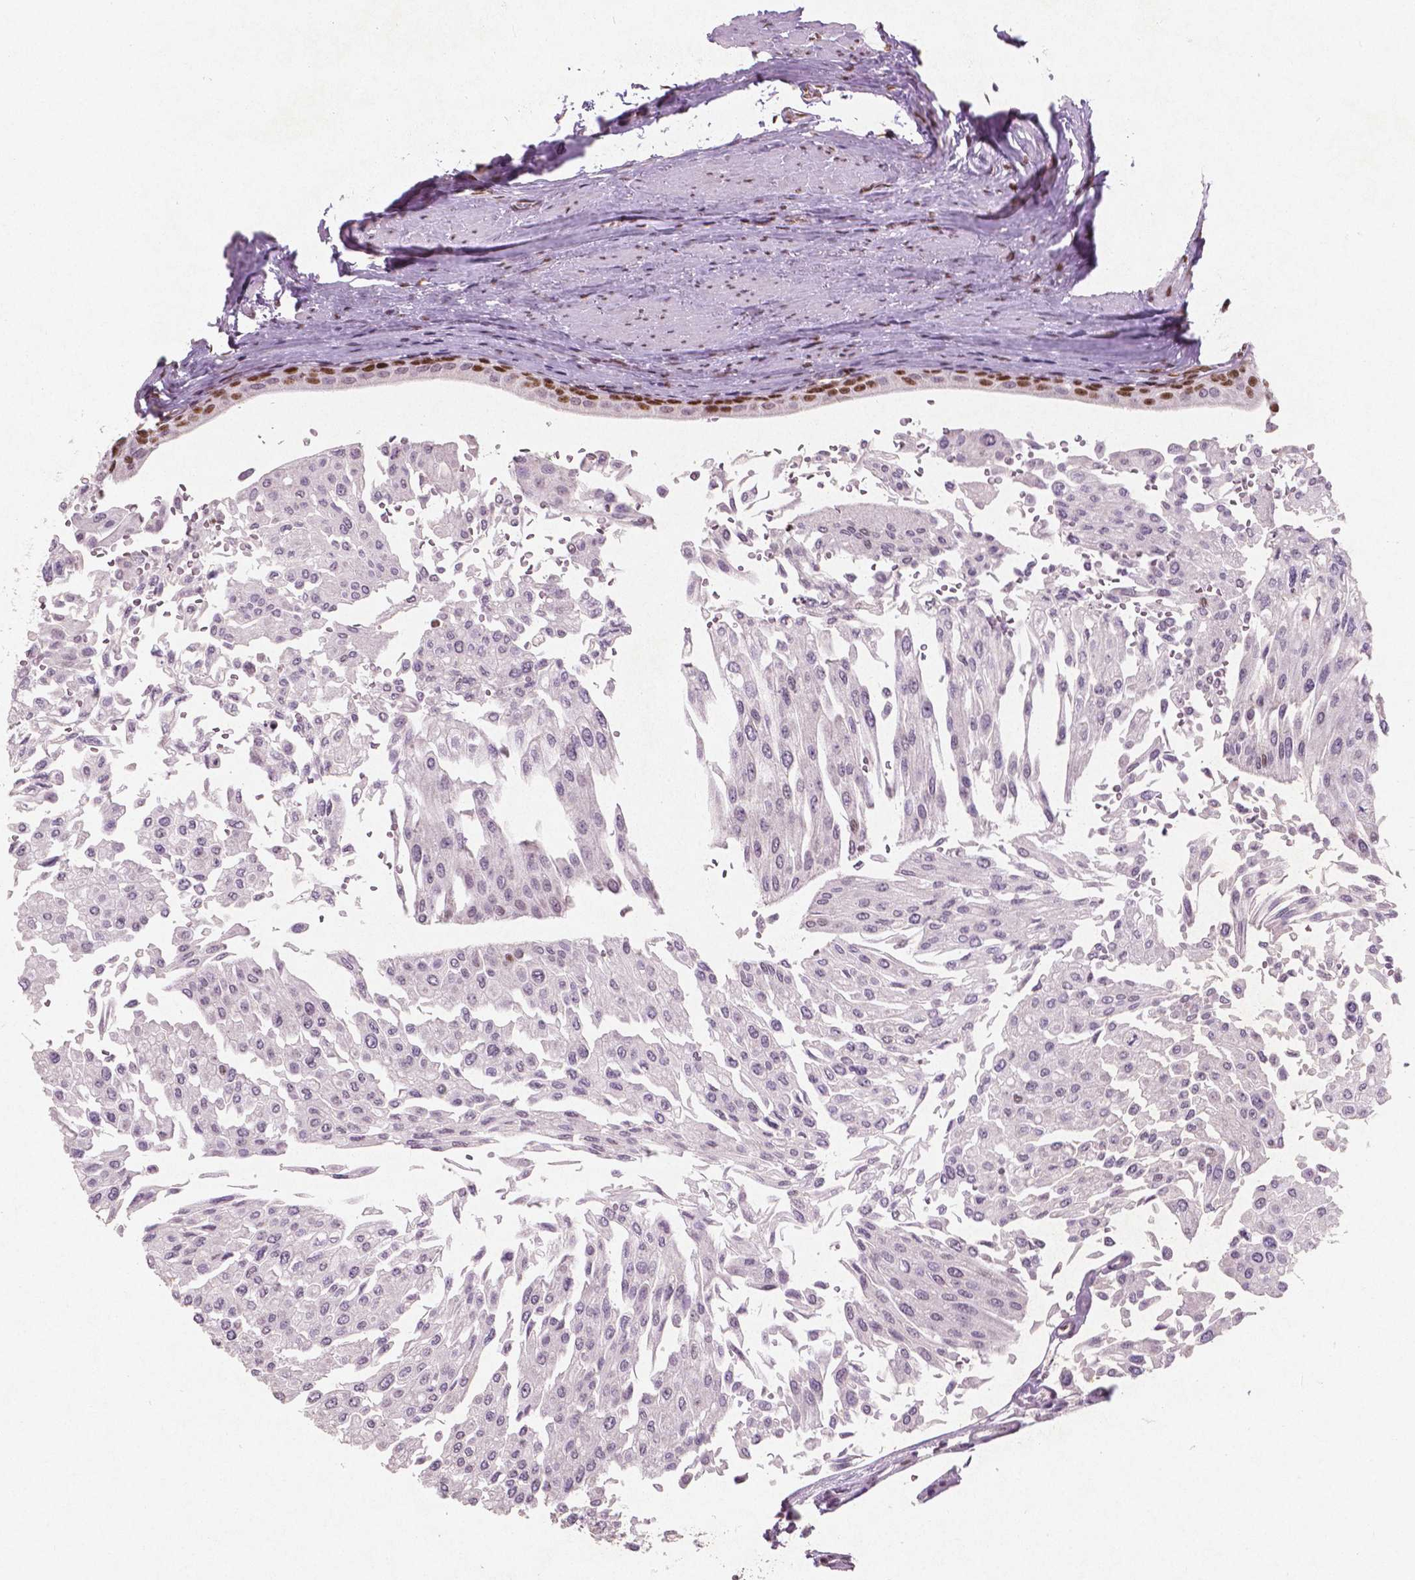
{"staining": {"intensity": "negative", "quantity": "none", "location": "none"}, "tissue": "urothelial cancer", "cell_type": "Tumor cells", "image_type": "cancer", "snomed": [{"axis": "morphology", "description": "Urothelial carcinoma, NOS"}, {"axis": "topography", "description": "Urinary bladder"}], "caption": "DAB (3,3'-diaminobenzidine) immunohistochemical staining of human transitional cell carcinoma displays no significant expression in tumor cells.", "gene": "BRD4", "patient": {"sex": "male", "age": 67}}